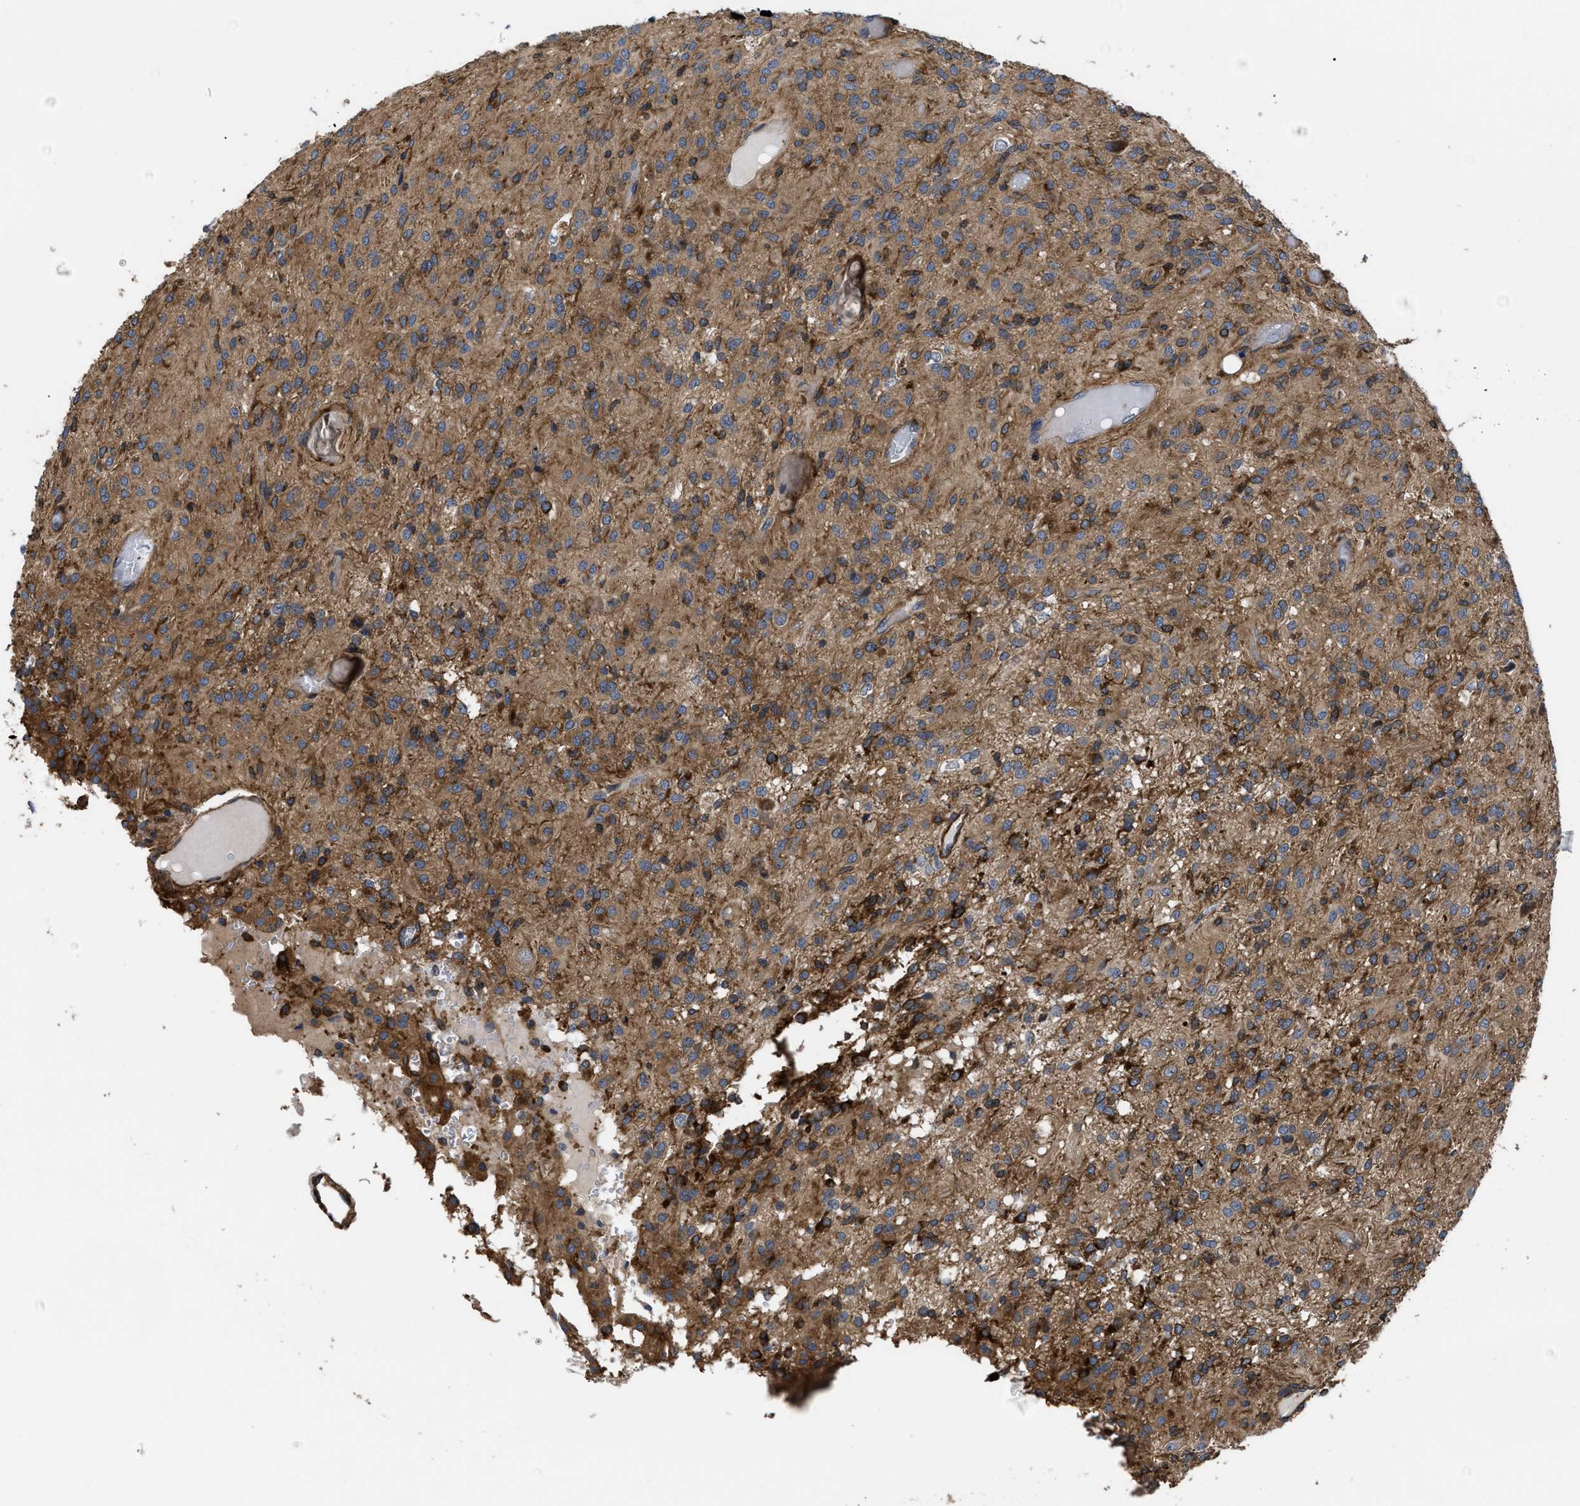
{"staining": {"intensity": "moderate", "quantity": ">75%", "location": "cytoplasmic/membranous"}, "tissue": "glioma", "cell_type": "Tumor cells", "image_type": "cancer", "snomed": [{"axis": "morphology", "description": "Glioma, malignant, High grade"}, {"axis": "topography", "description": "Brain"}], "caption": "Protein analysis of malignant glioma (high-grade) tissue demonstrates moderate cytoplasmic/membranous positivity in approximately >75% of tumor cells.", "gene": "SCUBE2", "patient": {"sex": "female", "age": 59}}